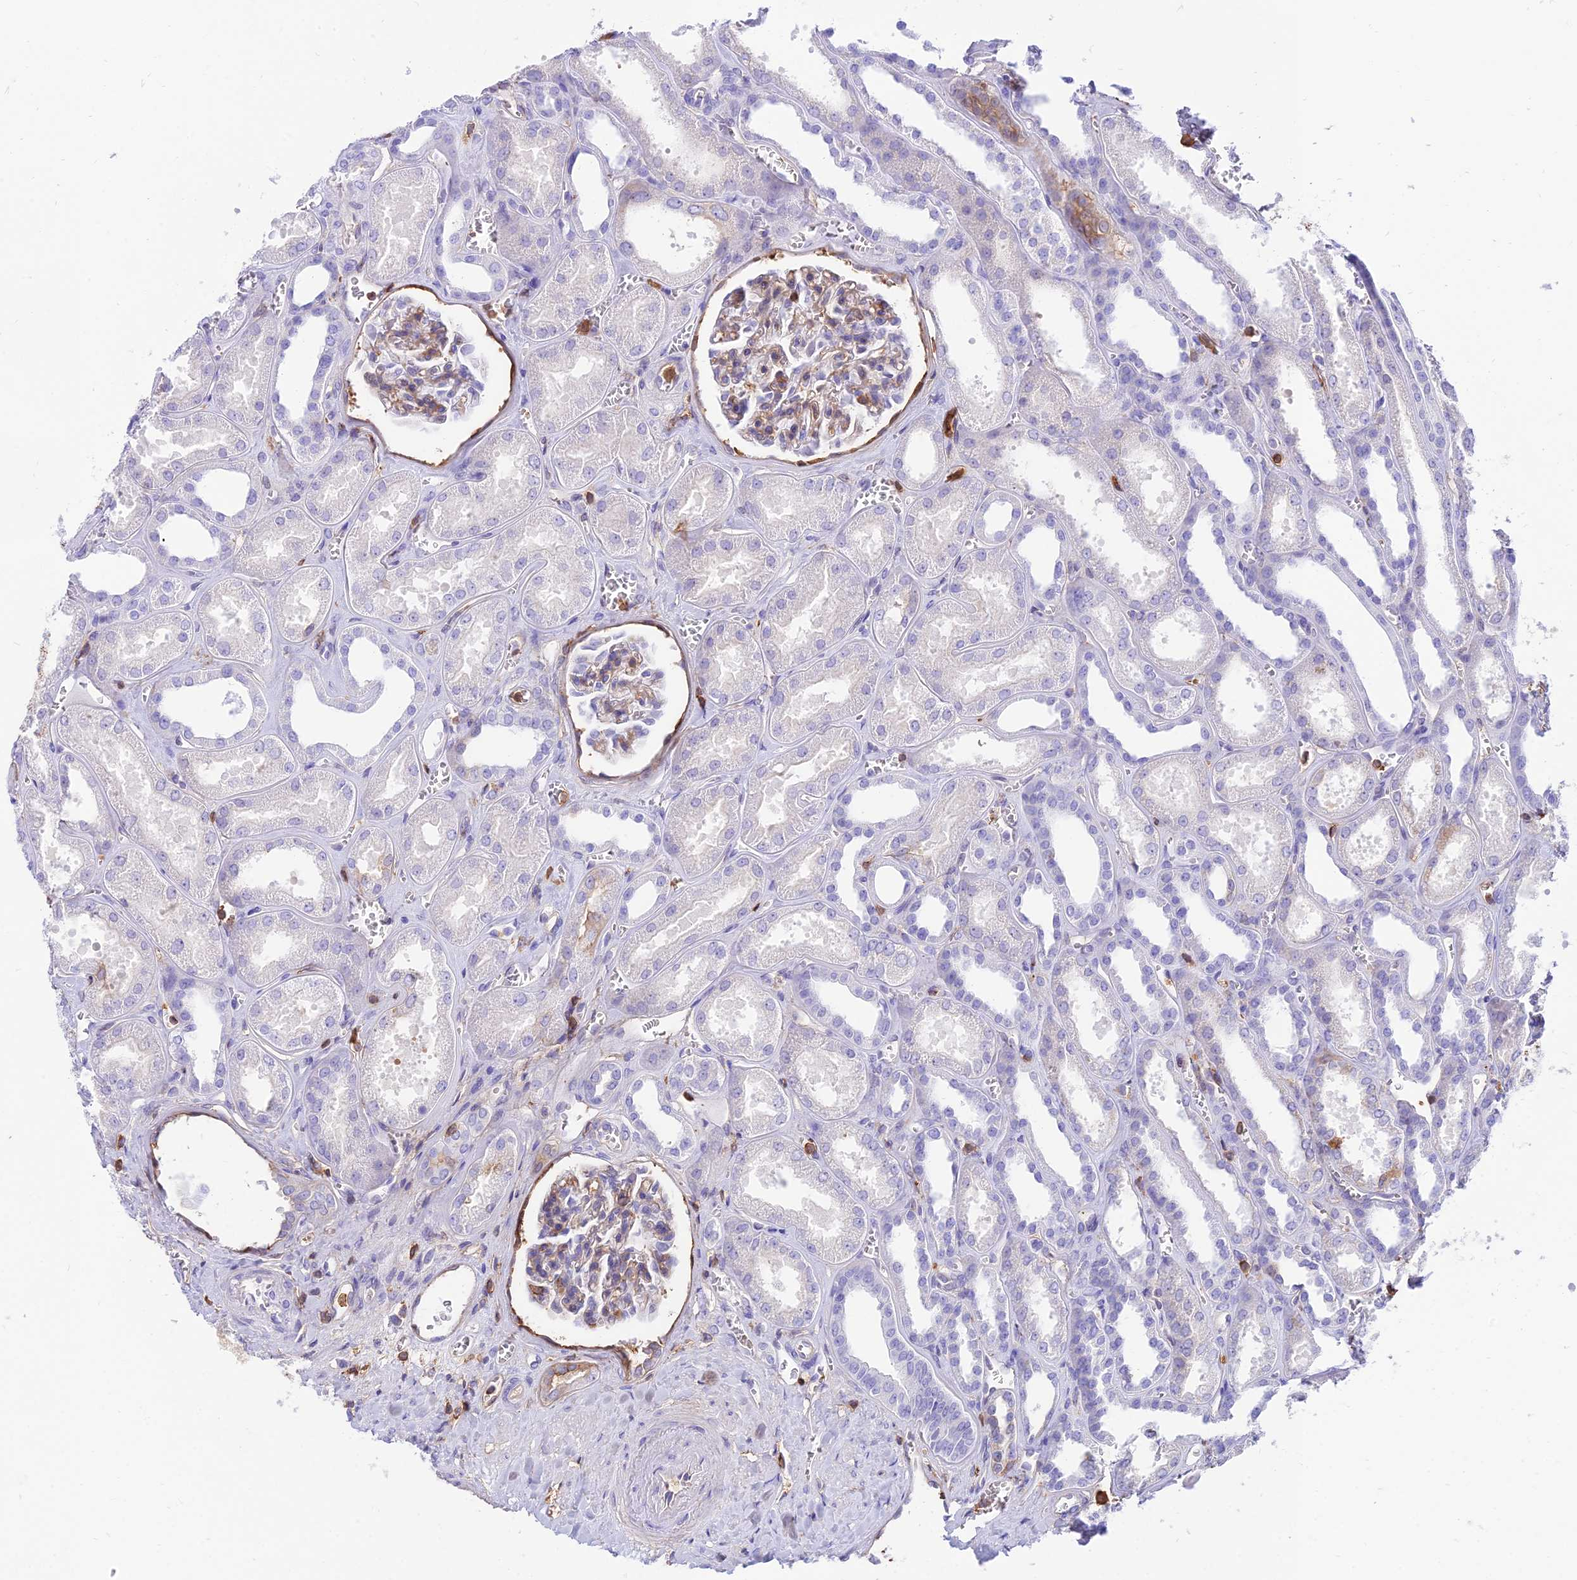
{"staining": {"intensity": "weak", "quantity": "25%-75%", "location": "cytoplasmic/membranous"}, "tissue": "kidney", "cell_type": "Cells in glomeruli", "image_type": "normal", "snomed": [{"axis": "morphology", "description": "Normal tissue, NOS"}, {"axis": "morphology", "description": "Adenocarcinoma, NOS"}, {"axis": "topography", "description": "Kidney"}], "caption": "Immunohistochemistry (IHC) micrograph of normal kidney: kidney stained using immunohistochemistry demonstrates low levels of weak protein expression localized specifically in the cytoplasmic/membranous of cells in glomeruli, appearing as a cytoplasmic/membranous brown color.", "gene": "SREK1IP1", "patient": {"sex": "female", "age": 68}}